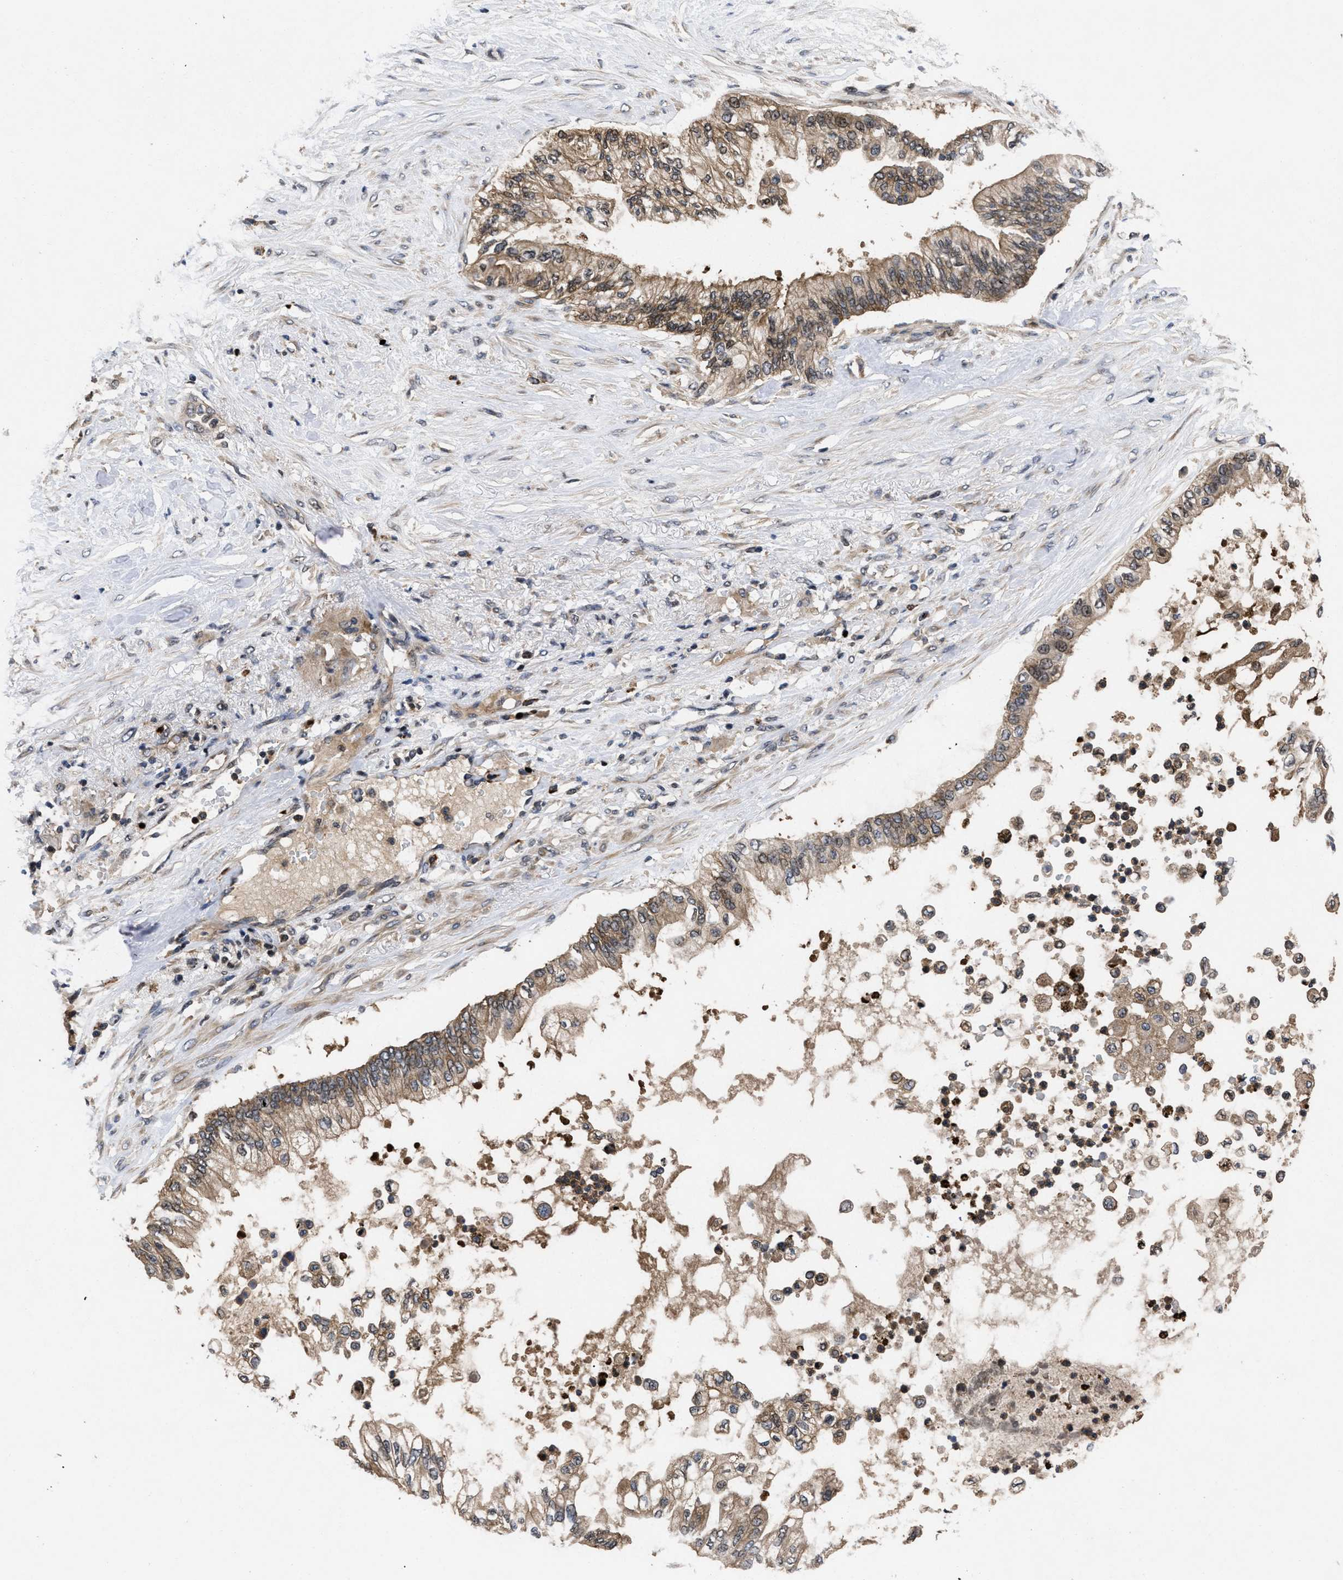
{"staining": {"intensity": "weak", "quantity": ">75%", "location": "cytoplasmic/membranous,nuclear"}, "tissue": "pancreatic cancer", "cell_type": "Tumor cells", "image_type": "cancer", "snomed": [{"axis": "morphology", "description": "Normal tissue, NOS"}, {"axis": "morphology", "description": "Adenocarcinoma, NOS"}, {"axis": "topography", "description": "Pancreas"}, {"axis": "topography", "description": "Duodenum"}], "caption": "Immunohistochemistry histopathology image of neoplastic tissue: human pancreatic cancer (adenocarcinoma) stained using immunohistochemistry reveals low levels of weak protein expression localized specifically in the cytoplasmic/membranous and nuclear of tumor cells, appearing as a cytoplasmic/membranous and nuclear brown color.", "gene": "FAM200A", "patient": {"sex": "female", "age": 60}}